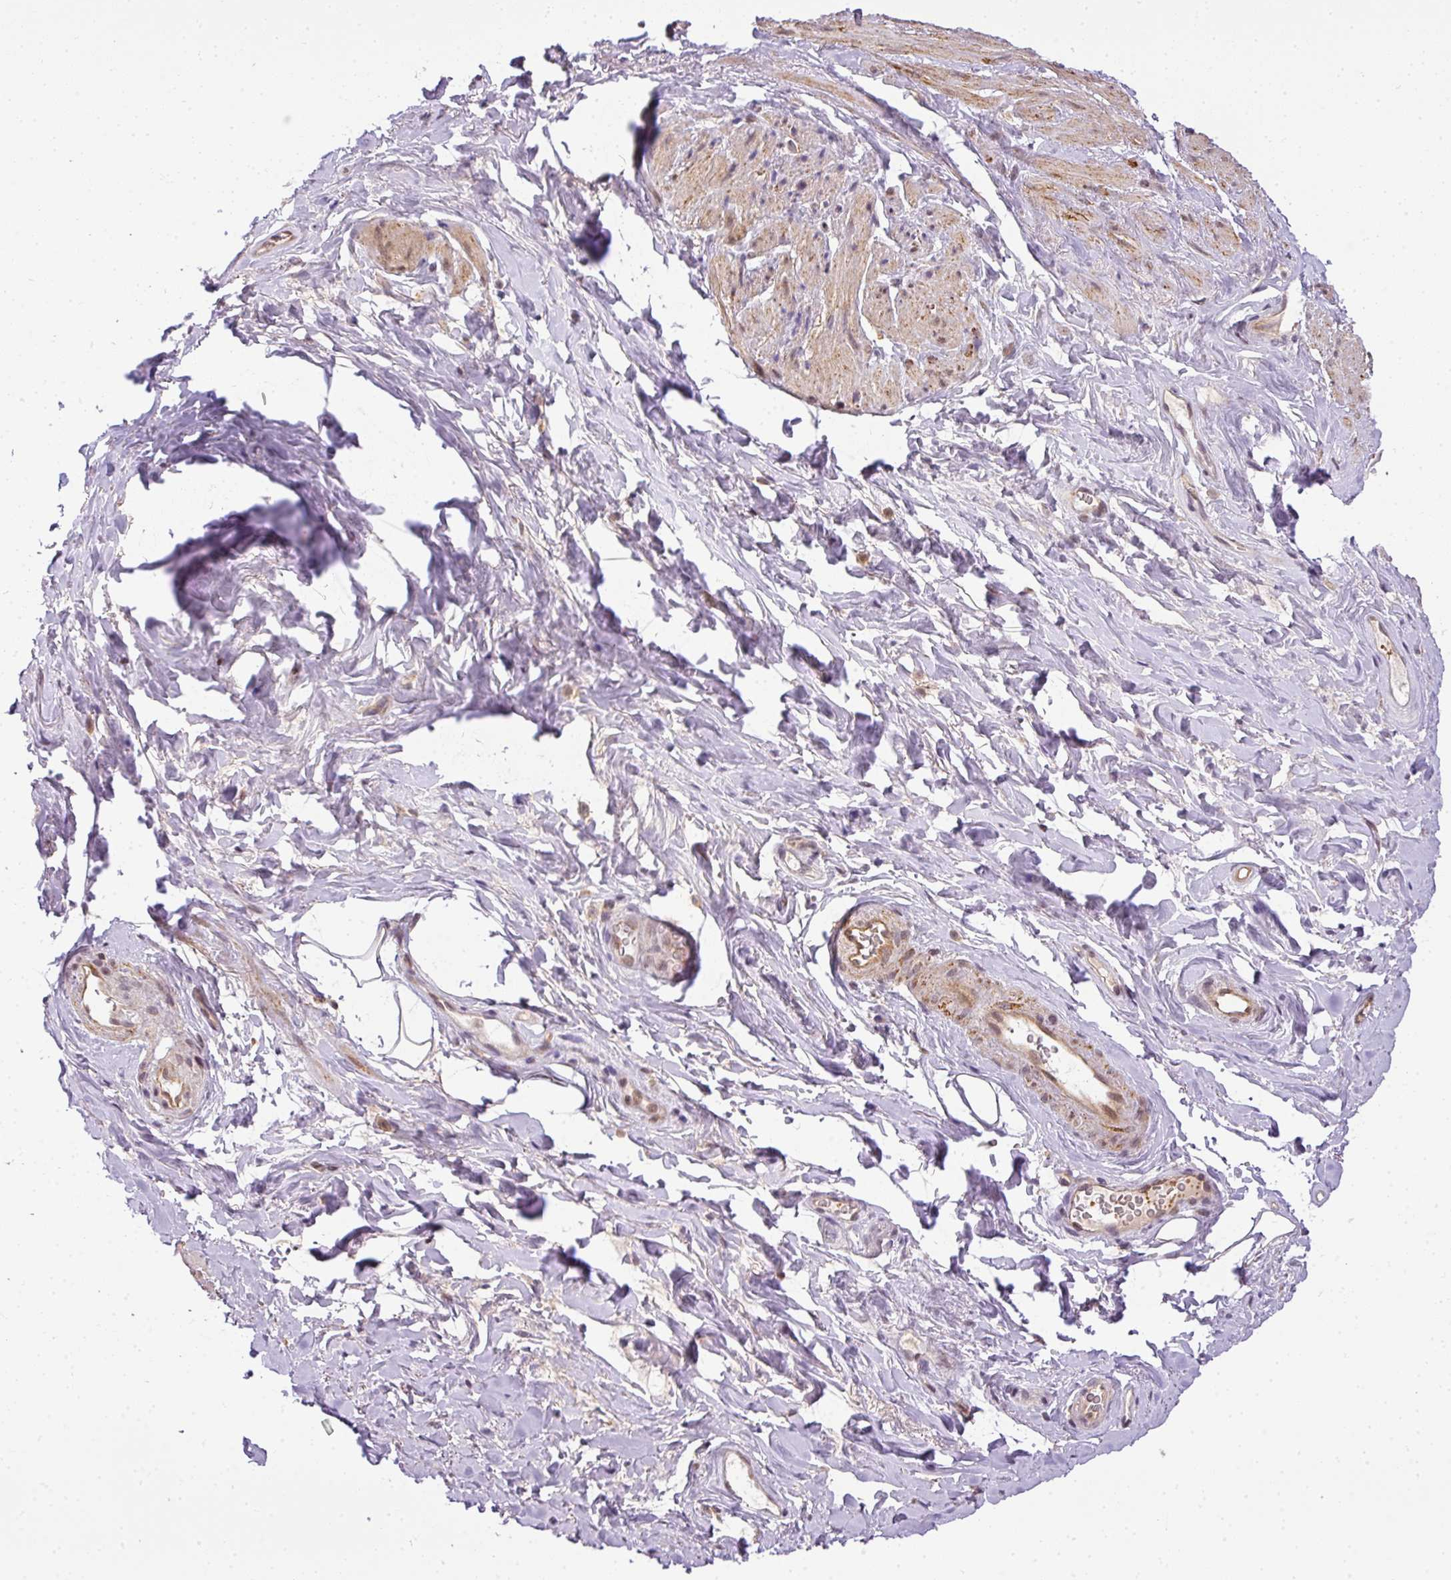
{"staining": {"intensity": "moderate", "quantity": ">75%", "location": "cytoplasmic/membranous,nuclear"}, "tissue": "smooth muscle", "cell_type": "Smooth muscle cells", "image_type": "normal", "snomed": [{"axis": "morphology", "description": "Normal tissue, NOS"}, {"axis": "topography", "description": "Smooth muscle"}, {"axis": "topography", "description": "Peripheral nerve tissue"}], "caption": "About >75% of smooth muscle cells in unremarkable human smooth muscle show moderate cytoplasmic/membranous,nuclear protein staining as visualized by brown immunohistochemical staining.", "gene": "C1orf226", "patient": {"sex": "male", "age": 69}}